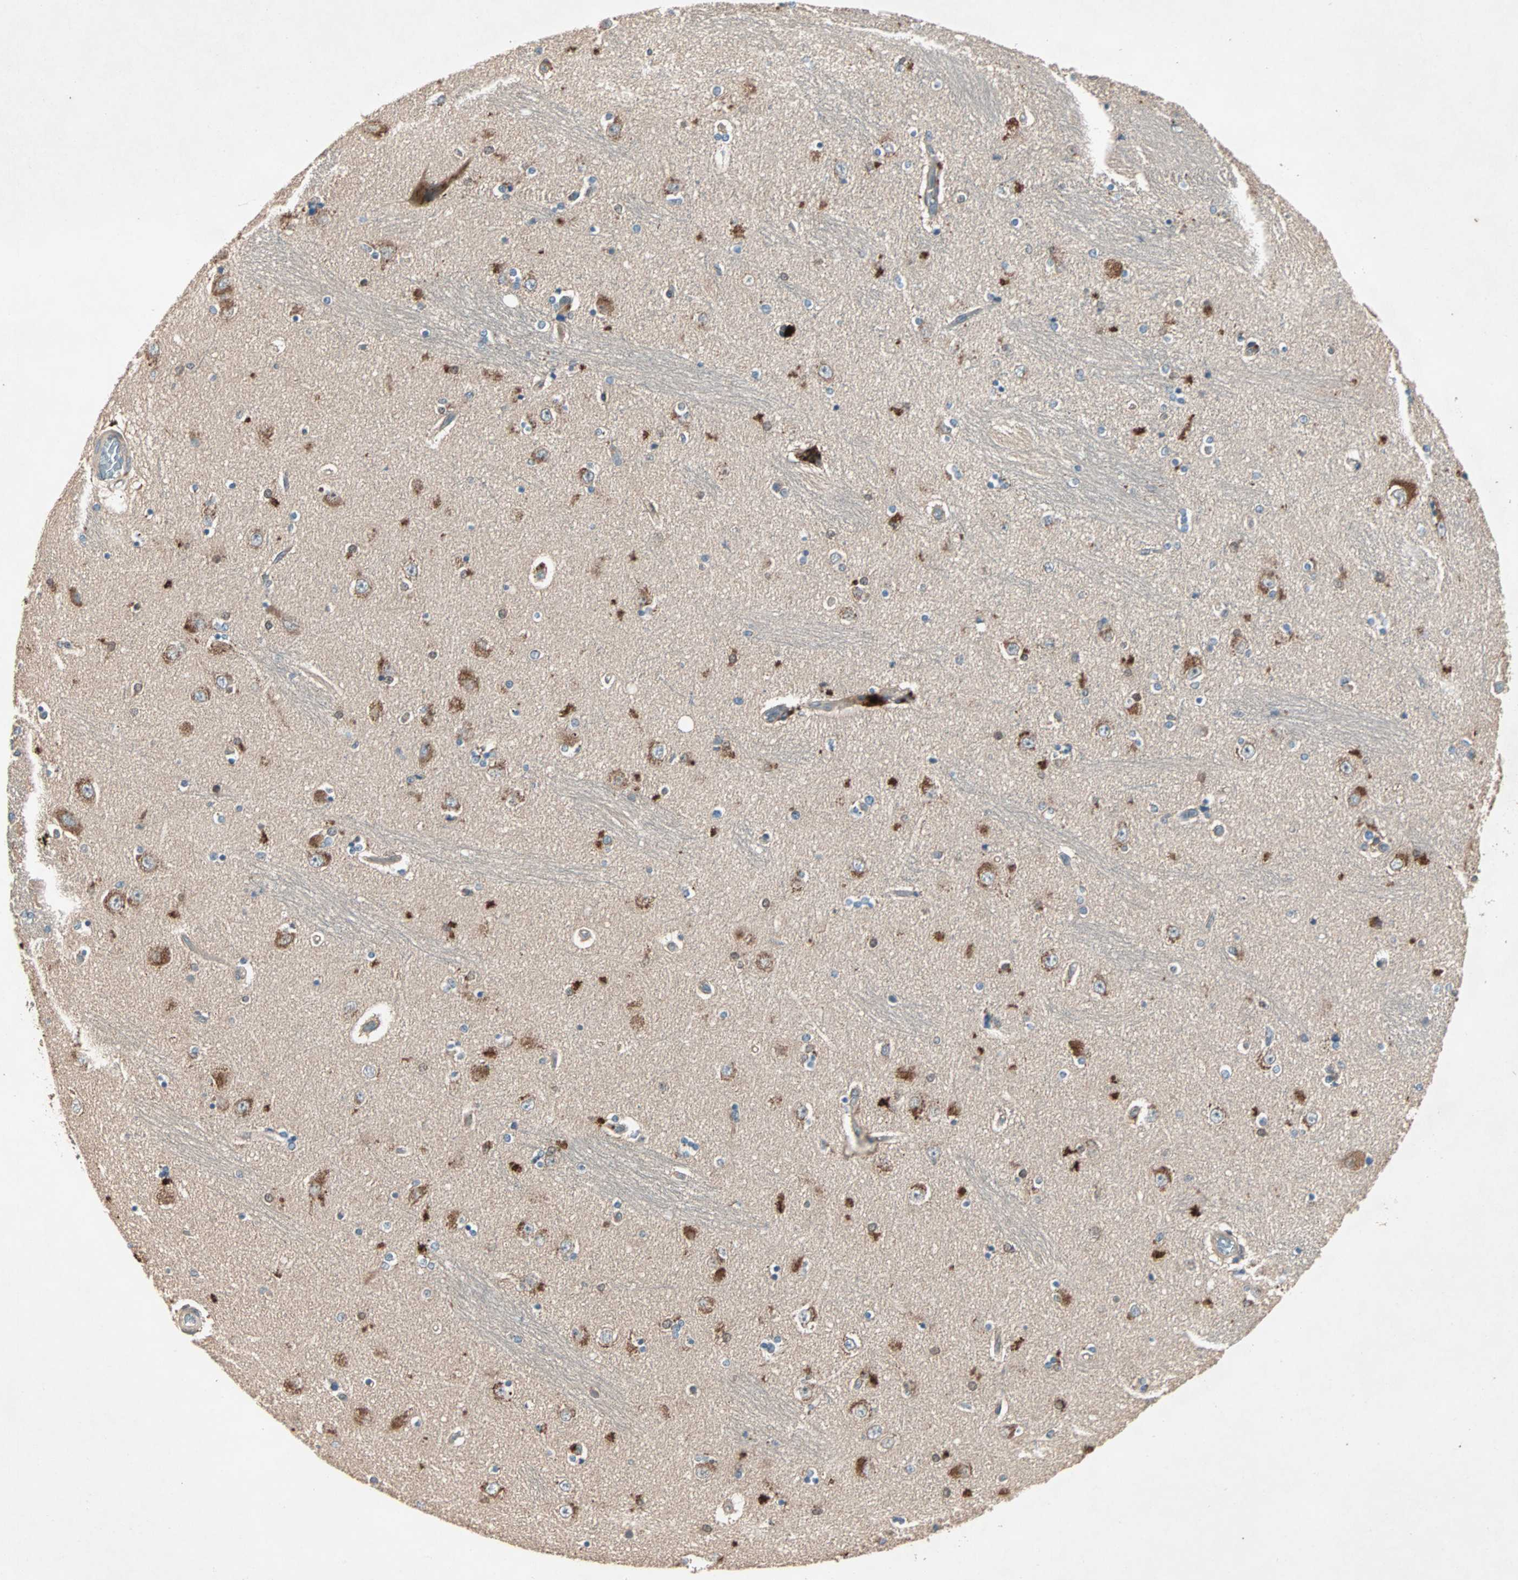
{"staining": {"intensity": "negative", "quantity": "none", "location": "none"}, "tissue": "hippocampus", "cell_type": "Glial cells", "image_type": "normal", "snomed": [{"axis": "morphology", "description": "Normal tissue, NOS"}, {"axis": "topography", "description": "Hippocampus"}], "caption": "A histopathology image of hippocampus stained for a protein shows no brown staining in glial cells. Brightfield microscopy of immunohistochemistry (IHC) stained with DAB (3,3'-diaminobenzidine) (brown) and hematoxylin (blue), captured at high magnification.", "gene": "SDSL", "patient": {"sex": "female", "age": 54}}